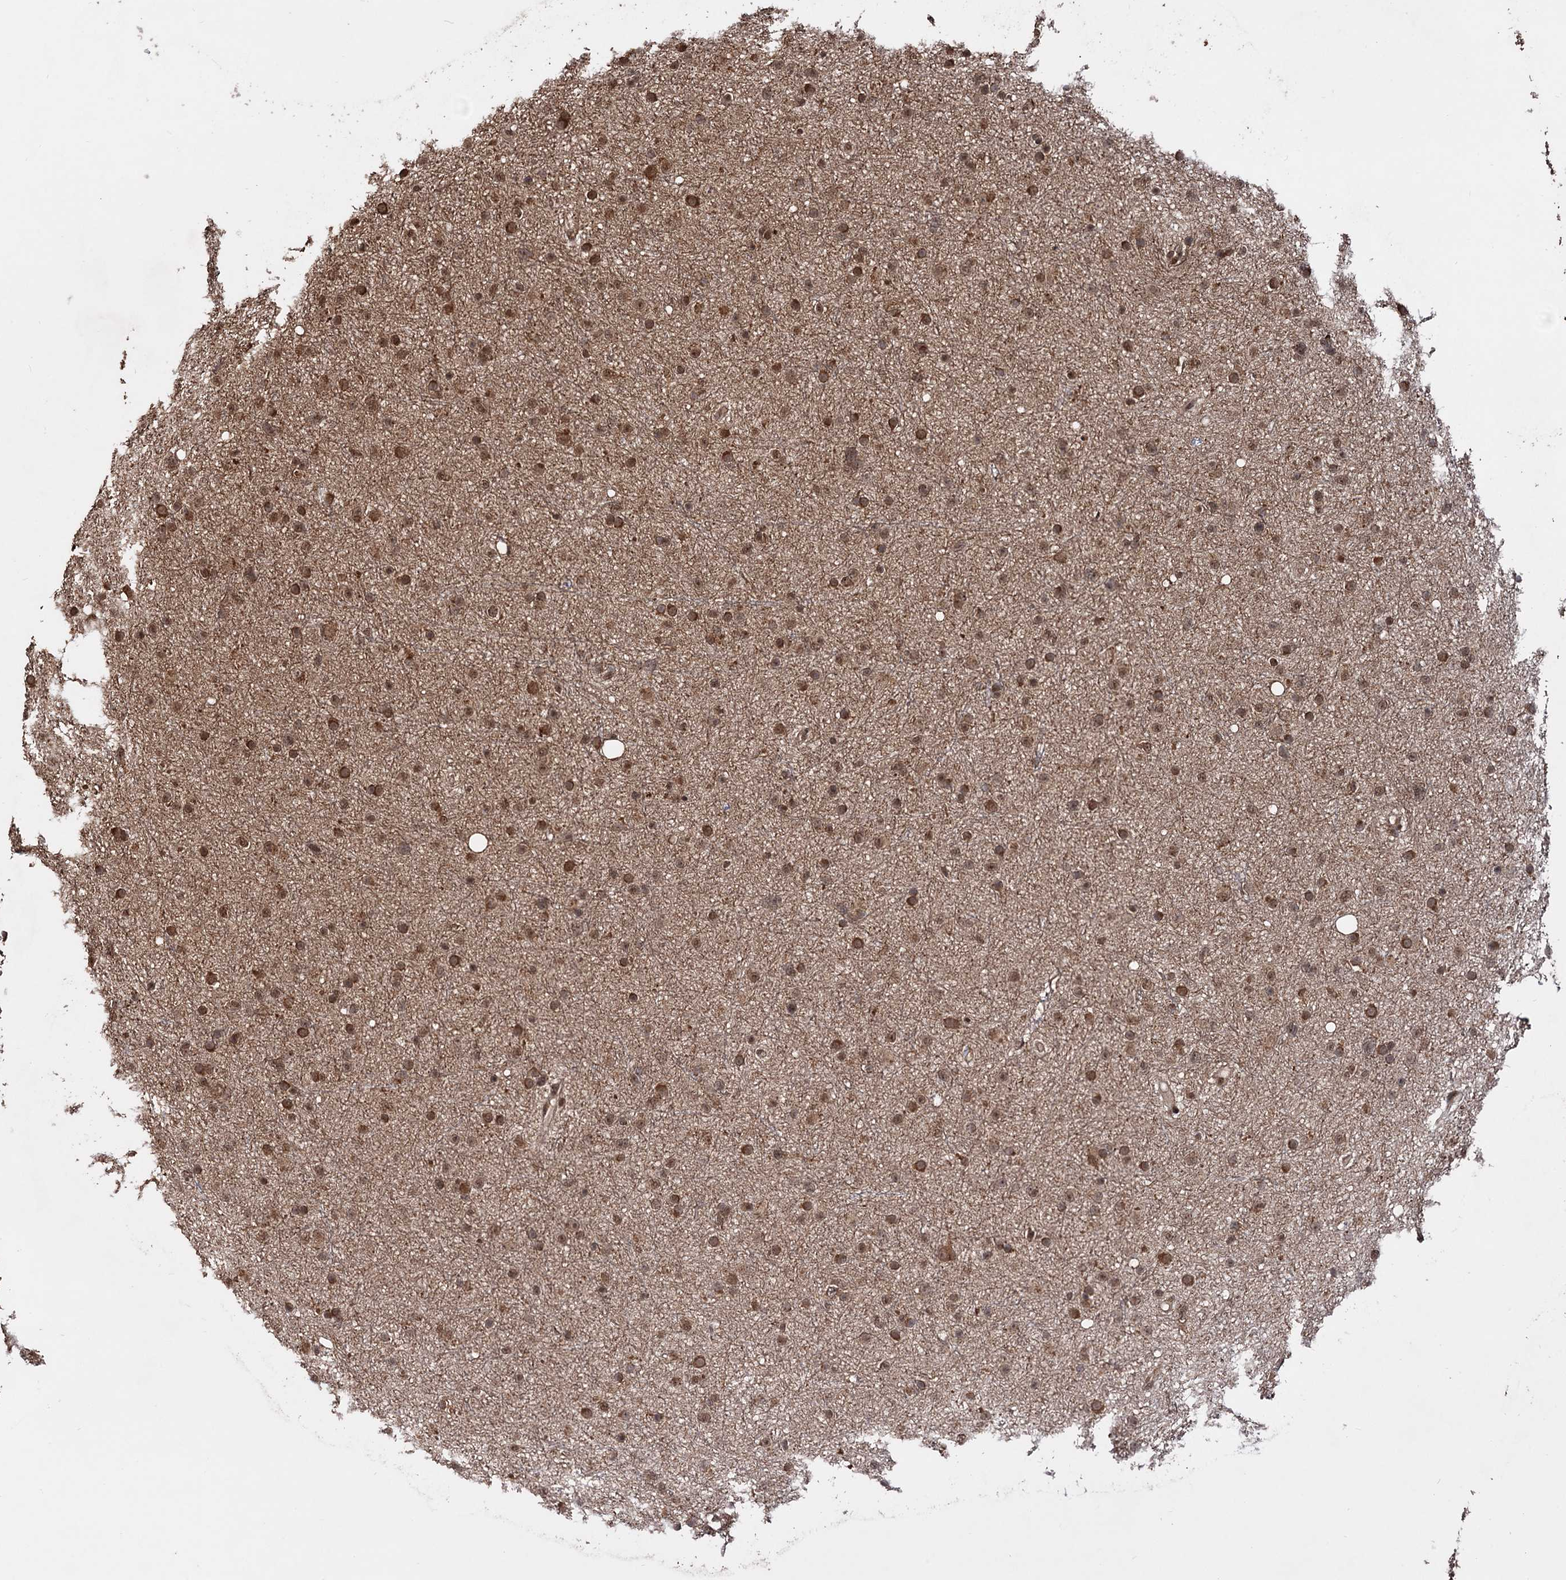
{"staining": {"intensity": "moderate", "quantity": ">75%", "location": "cytoplasmic/membranous,nuclear"}, "tissue": "glioma", "cell_type": "Tumor cells", "image_type": "cancer", "snomed": [{"axis": "morphology", "description": "Glioma, malignant, Low grade"}, {"axis": "topography", "description": "Cerebral cortex"}], "caption": "Immunohistochemistry (IHC) micrograph of neoplastic tissue: human glioma stained using immunohistochemistry shows medium levels of moderate protein expression localized specifically in the cytoplasmic/membranous and nuclear of tumor cells, appearing as a cytoplasmic/membranous and nuclear brown color.", "gene": "PIGB", "patient": {"sex": "female", "age": 39}}